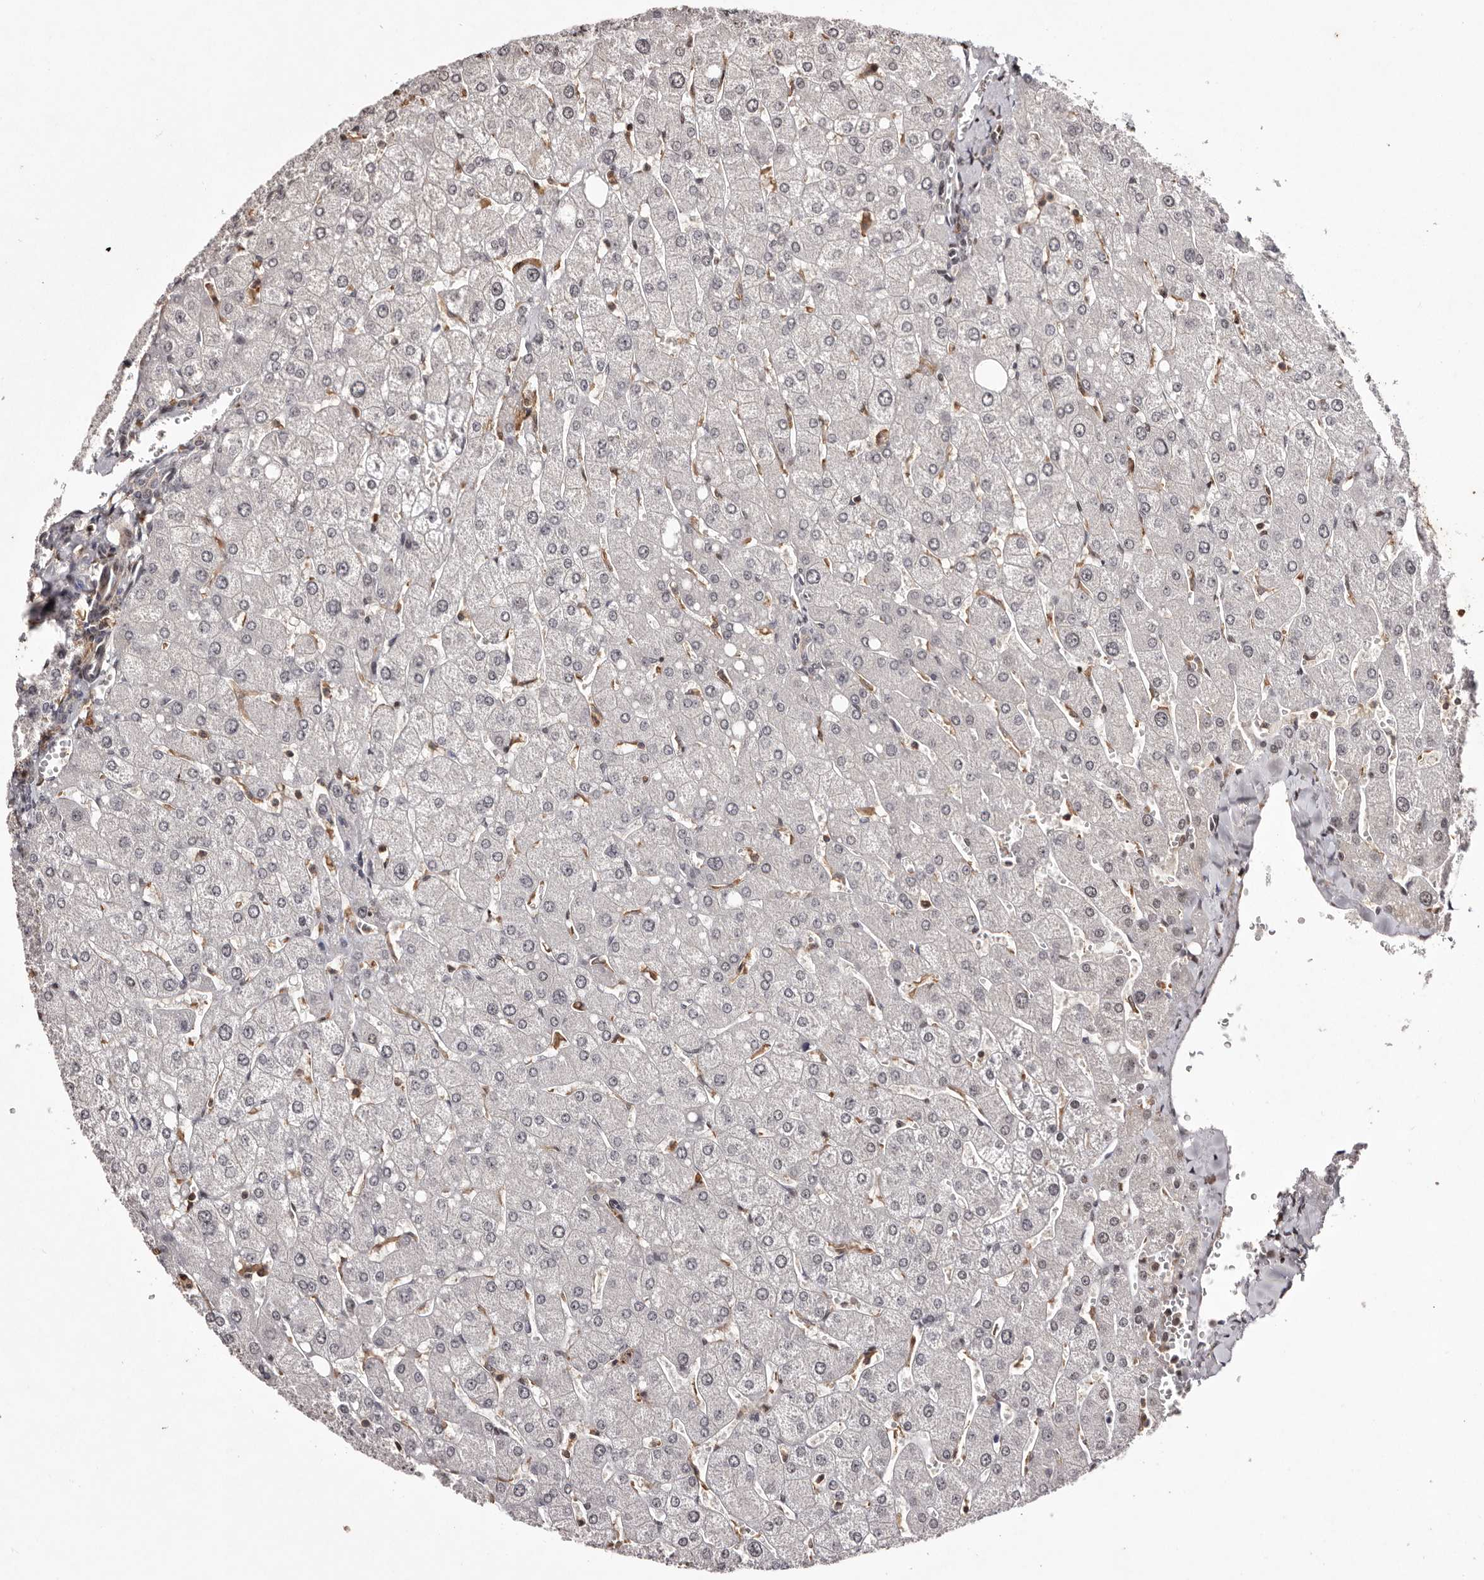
{"staining": {"intensity": "weak", "quantity": "25%-75%", "location": "nuclear"}, "tissue": "liver", "cell_type": "Cholangiocytes", "image_type": "normal", "snomed": [{"axis": "morphology", "description": "Normal tissue, NOS"}, {"axis": "topography", "description": "Liver"}], "caption": "The photomicrograph displays staining of benign liver, revealing weak nuclear protein expression (brown color) within cholangiocytes.", "gene": "FBXO5", "patient": {"sex": "male", "age": 55}}